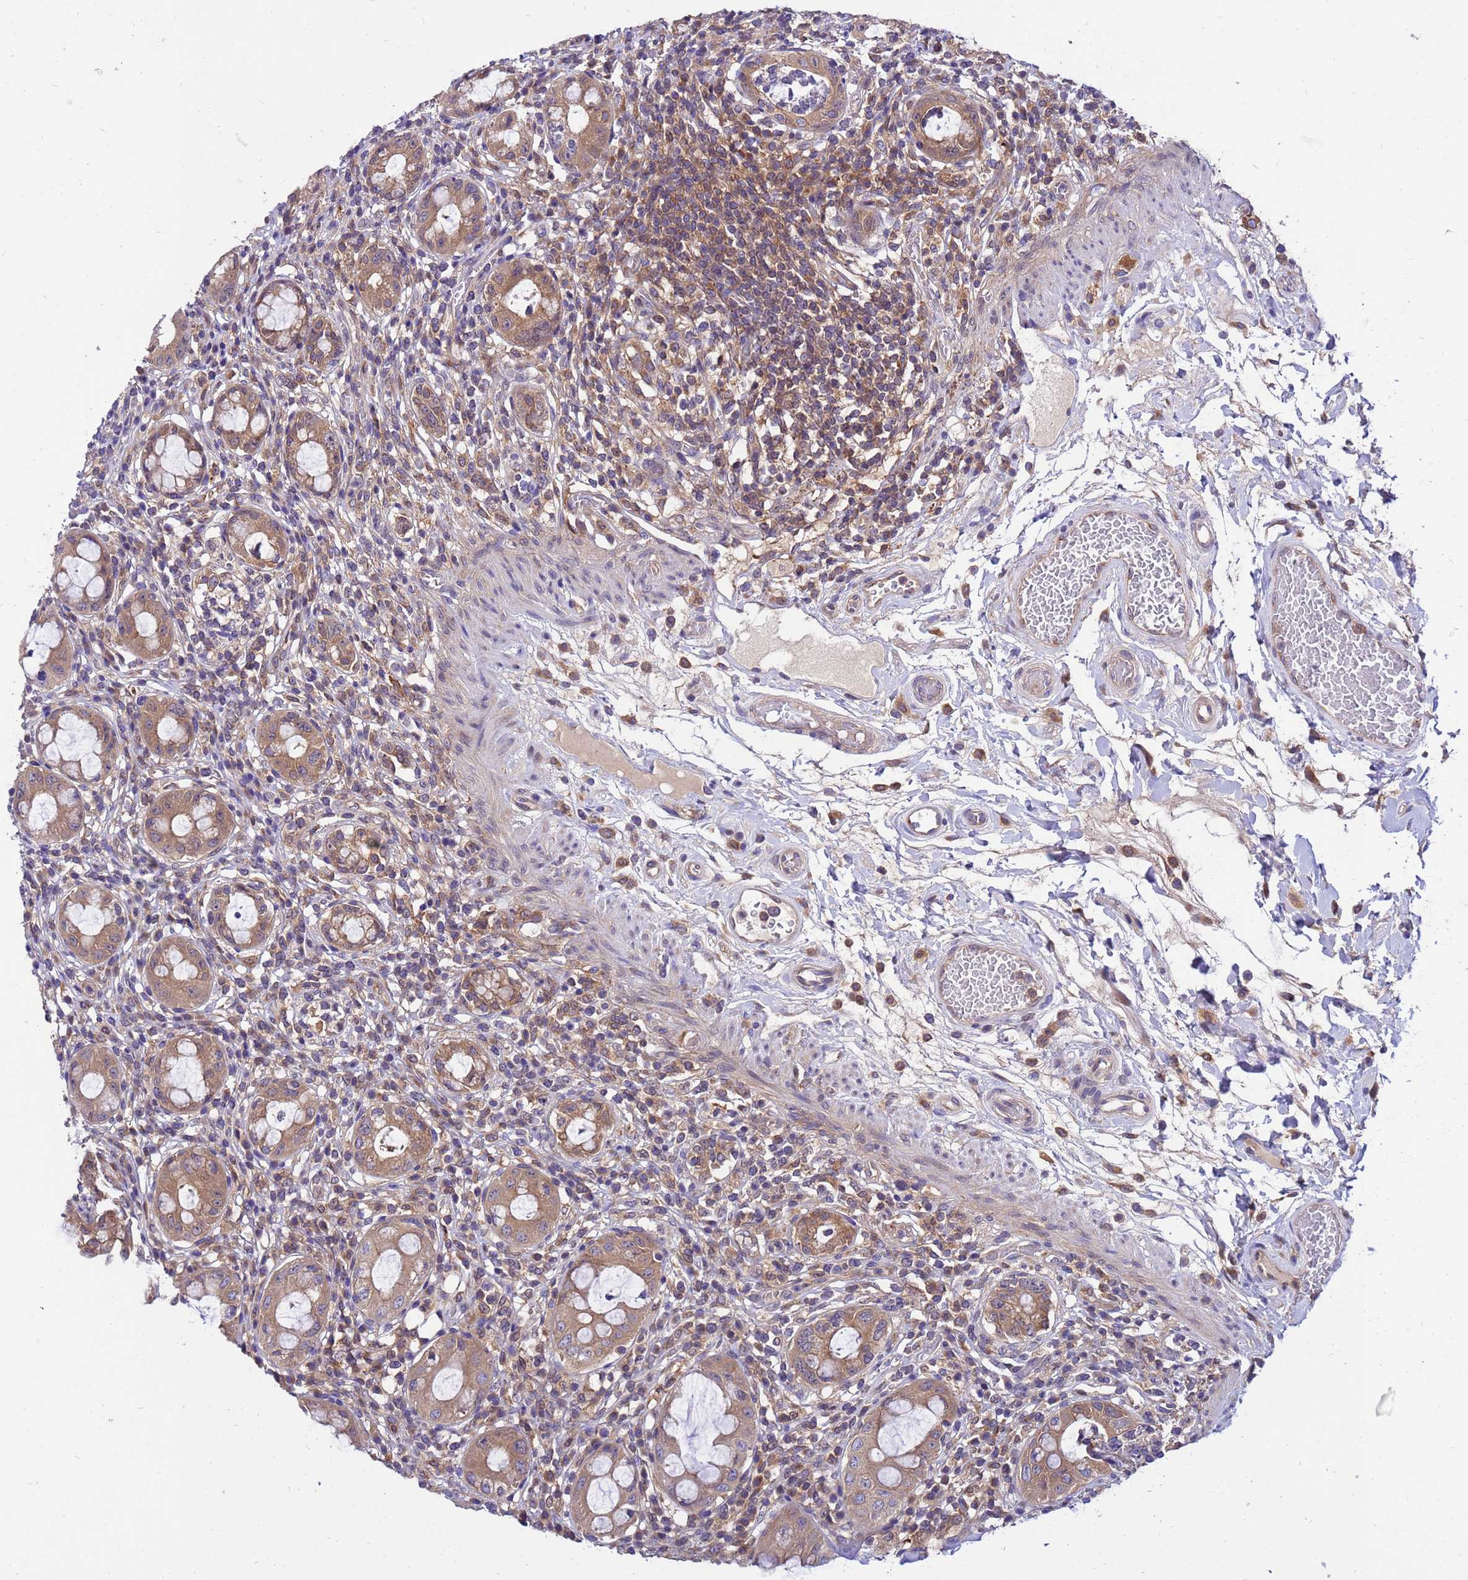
{"staining": {"intensity": "strong", "quantity": ">75%", "location": "cytoplasmic/membranous"}, "tissue": "rectum", "cell_type": "Glandular cells", "image_type": "normal", "snomed": [{"axis": "morphology", "description": "Normal tissue, NOS"}, {"axis": "topography", "description": "Rectum"}], "caption": "A photomicrograph of human rectum stained for a protein exhibits strong cytoplasmic/membranous brown staining in glandular cells. (brown staining indicates protein expression, while blue staining denotes nuclei).", "gene": "GET3", "patient": {"sex": "female", "age": 57}}